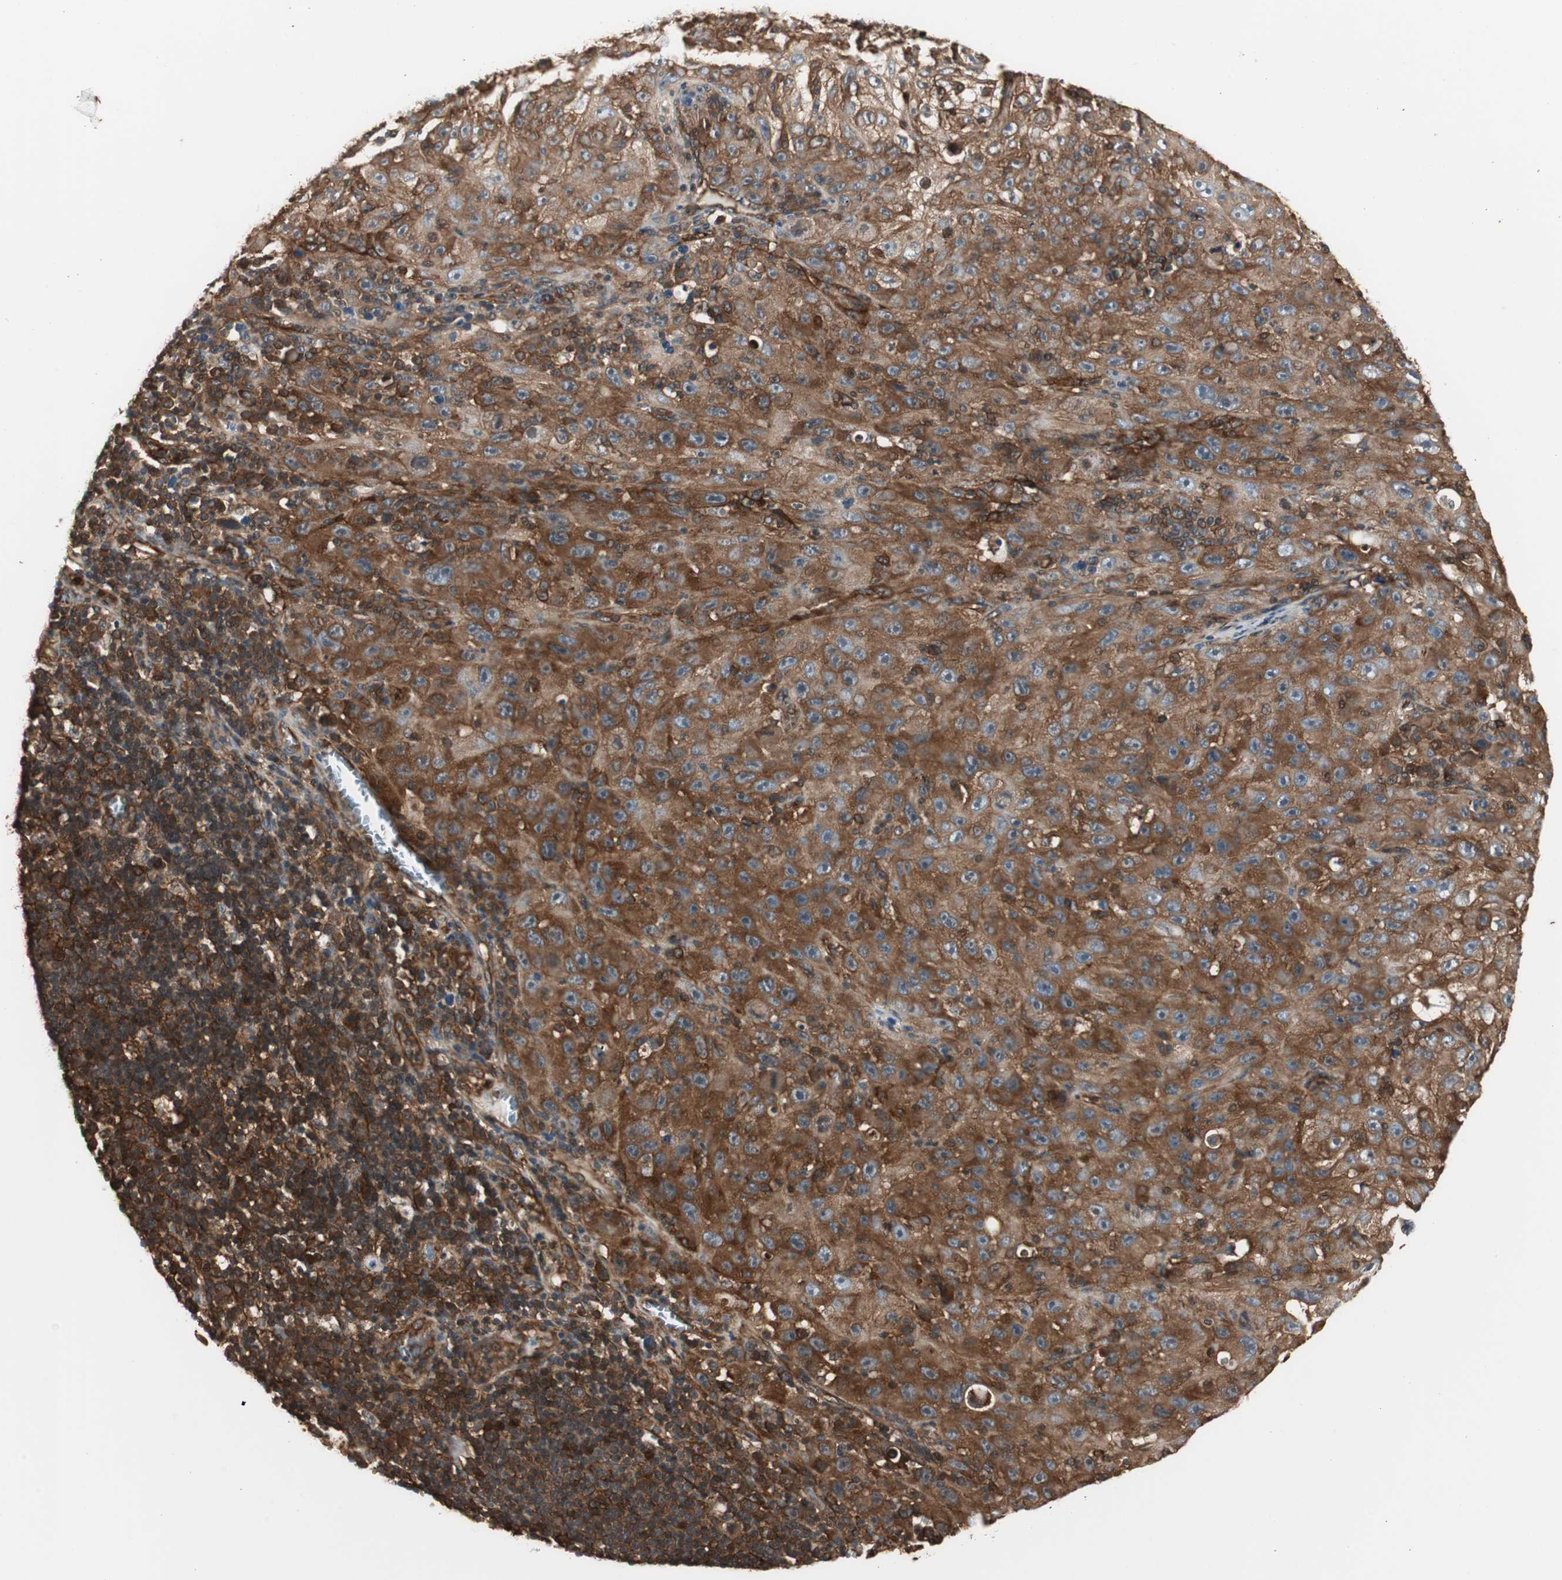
{"staining": {"intensity": "strong", "quantity": ">75%", "location": "cytoplasmic/membranous"}, "tissue": "skin cancer", "cell_type": "Tumor cells", "image_type": "cancer", "snomed": [{"axis": "morphology", "description": "Squamous cell carcinoma, NOS"}, {"axis": "topography", "description": "Skin"}], "caption": "Strong cytoplasmic/membranous staining for a protein is identified in about >75% of tumor cells of skin cancer (squamous cell carcinoma) using immunohistochemistry (IHC).", "gene": "PTPN11", "patient": {"sex": "male", "age": 75}}